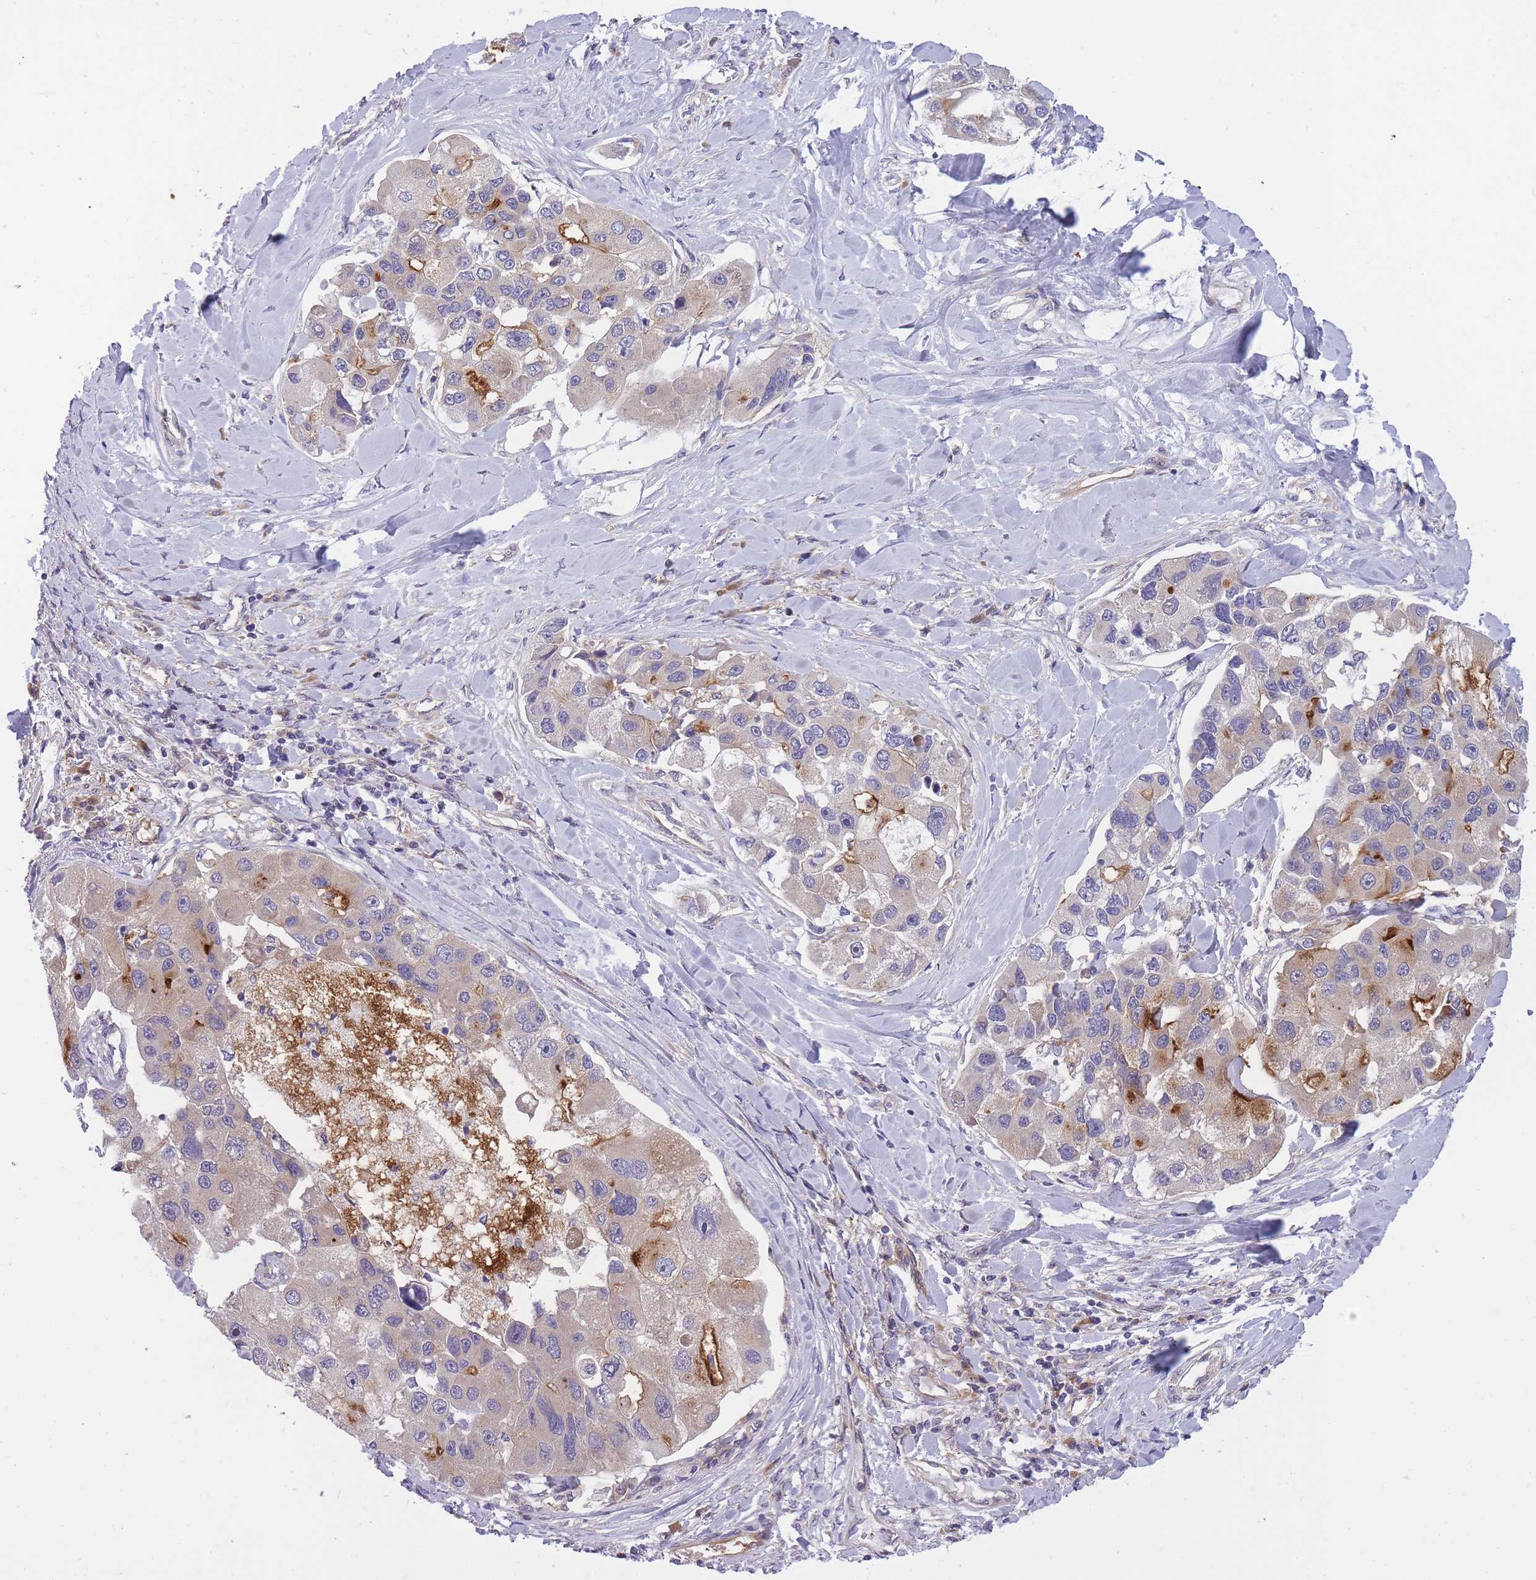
{"staining": {"intensity": "strong", "quantity": "<25%", "location": "cytoplasmic/membranous"}, "tissue": "lung cancer", "cell_type": "Tumor cells", "image_type": "cancer", "snomed": [{"axis": "morphology", "description": "Adenocarcinoma, NOS"}, {"axis": "topography", "description": "Lung"}], "caption": "Protein expression analysis of lung adenocarcinoma demonstrates strong cytoplasmic/membranous positivity in about <25% of tumor cells.", "gene": "CRYGN", "patient": {"sex": "female", "age": 54}}